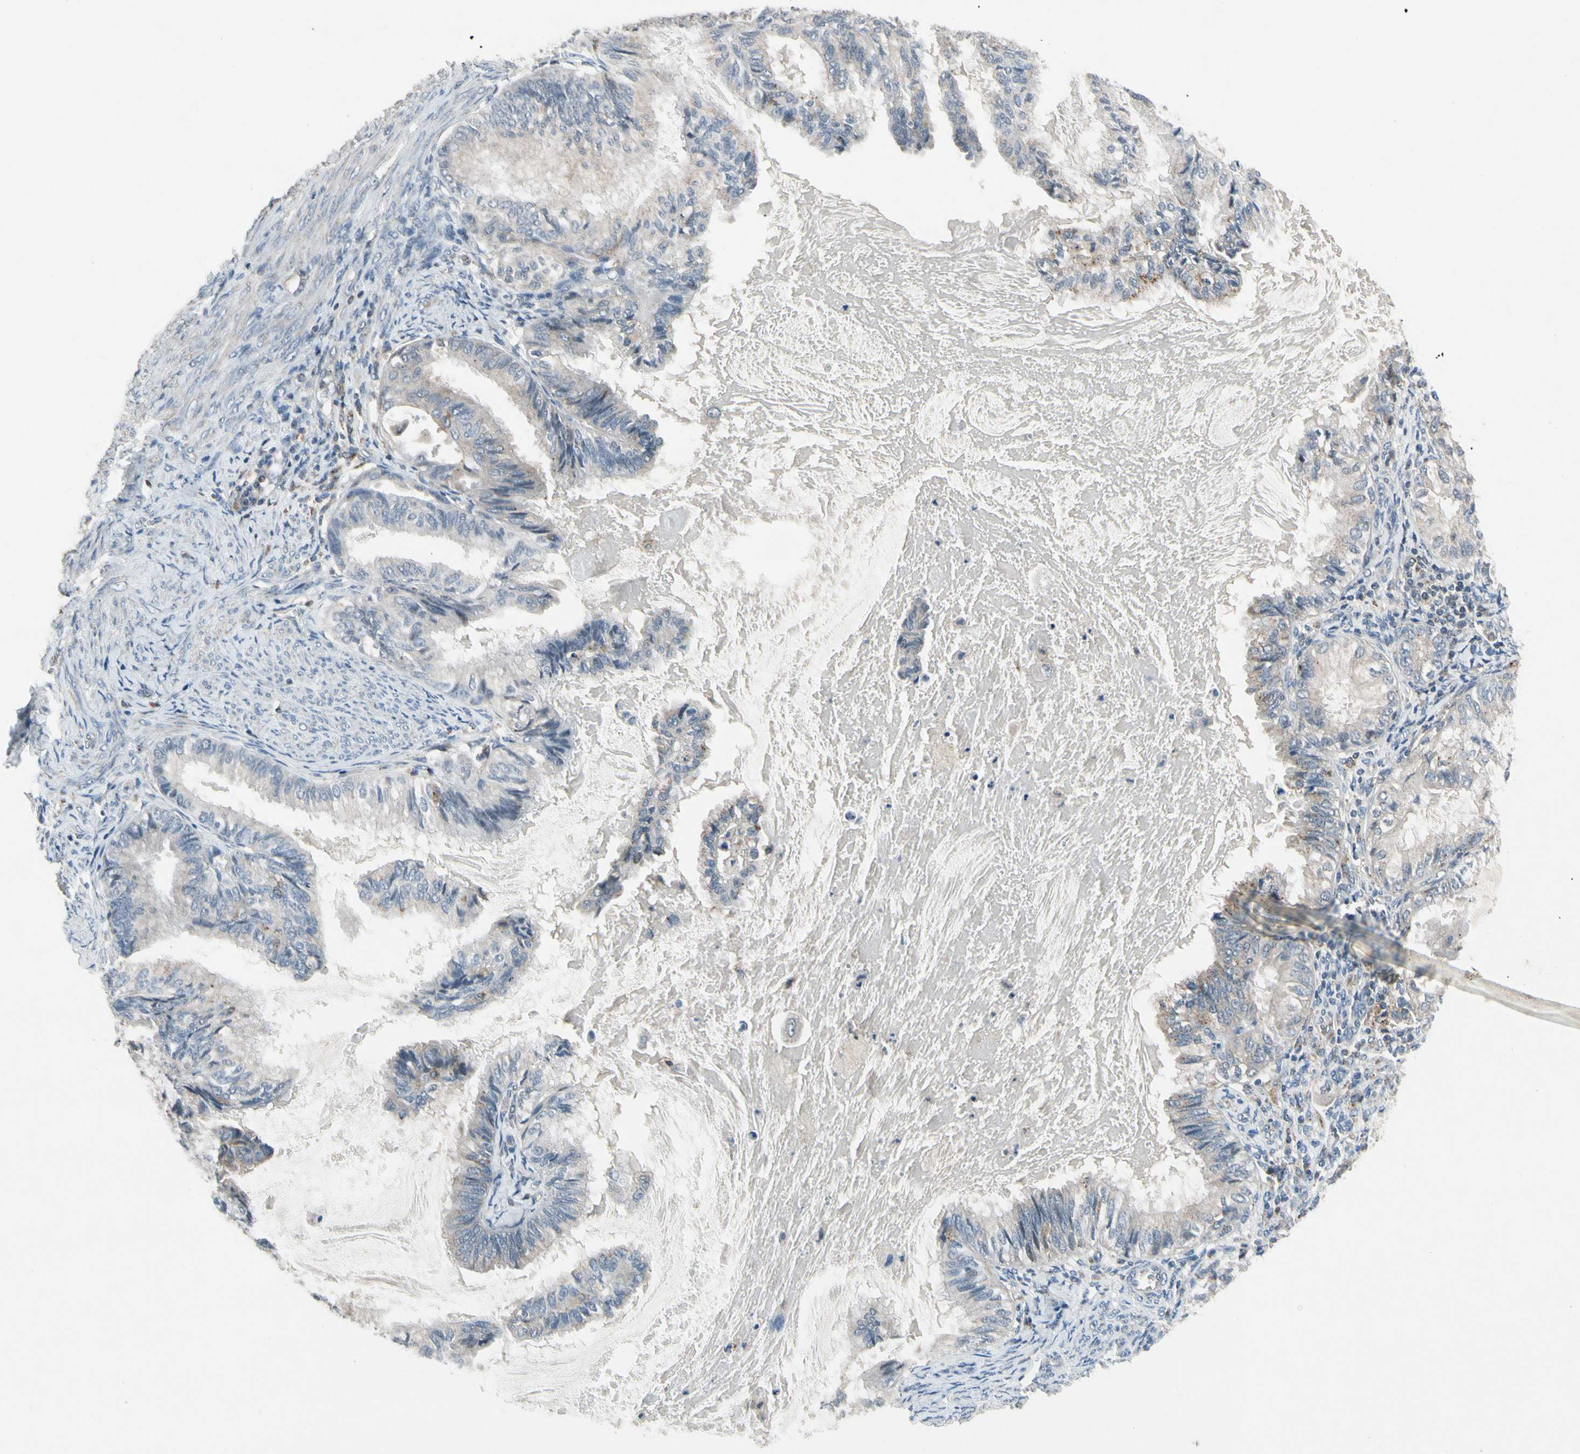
{"staining": {"intensity": "weak", "quantity": "<25%", "location": "cytoplasmic/membranous"}, "tissue": "cervical cancer", "cell_type": "Tumor cells", "image_type": "cancer", "snomed": [{"axis": "morphology", "description": "Normal tissue, NOS"}, {"axis": "morphology", "description": "Adenocarcinoma, NOS"}, {"axis": "topography", "description": "Cervix"}, {"axis": "topography", "description": "Endometrium"}], "caption": "IHC histopathology image of cervical cancer stained for a protein (brown), which displays no staining in tumor cells.", "gene": "NMI", "patient": {"sex": "female", "age": 86}}